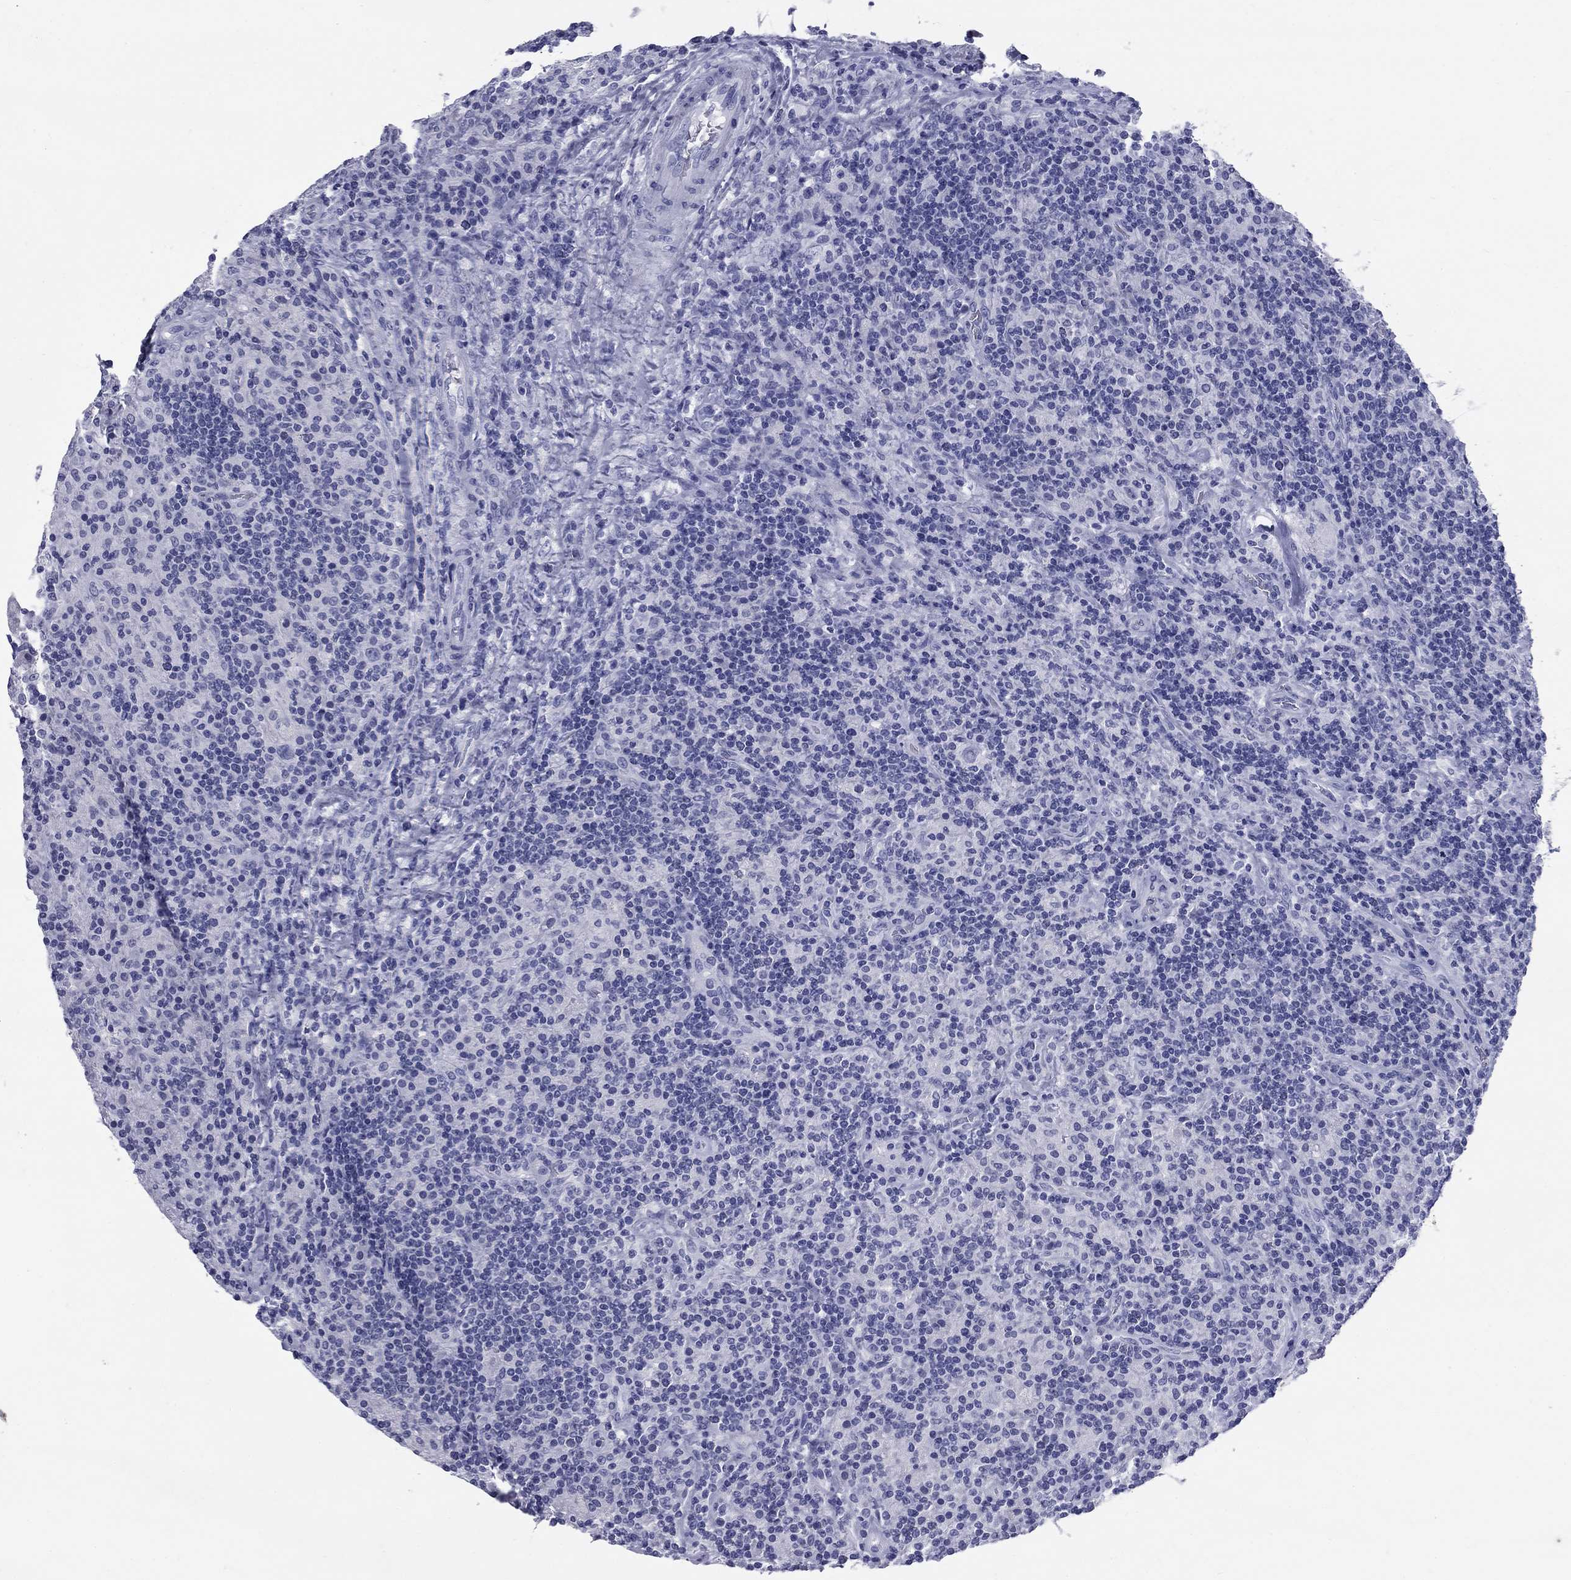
{"staining": {"intensity": "negative", "quantity": "none", "location": "none"}, "tissue": "lymphoma", "cell_type": "Tumor cells", "image_type": "cancer", "snomed": [{"axis": "morphology", "description": "Hodgkin's disease, NOS"}, {"axis": "topography", "description": "Lymph node"}], "caption": "A high-resolution photomicrograph shows immunohistochemistry (IHC) staining of Hodgkin's disease, which shows no significant positivity in tumor cells.", "gene": "NPPA", "patient": {"sex": "male", "age": 70}}